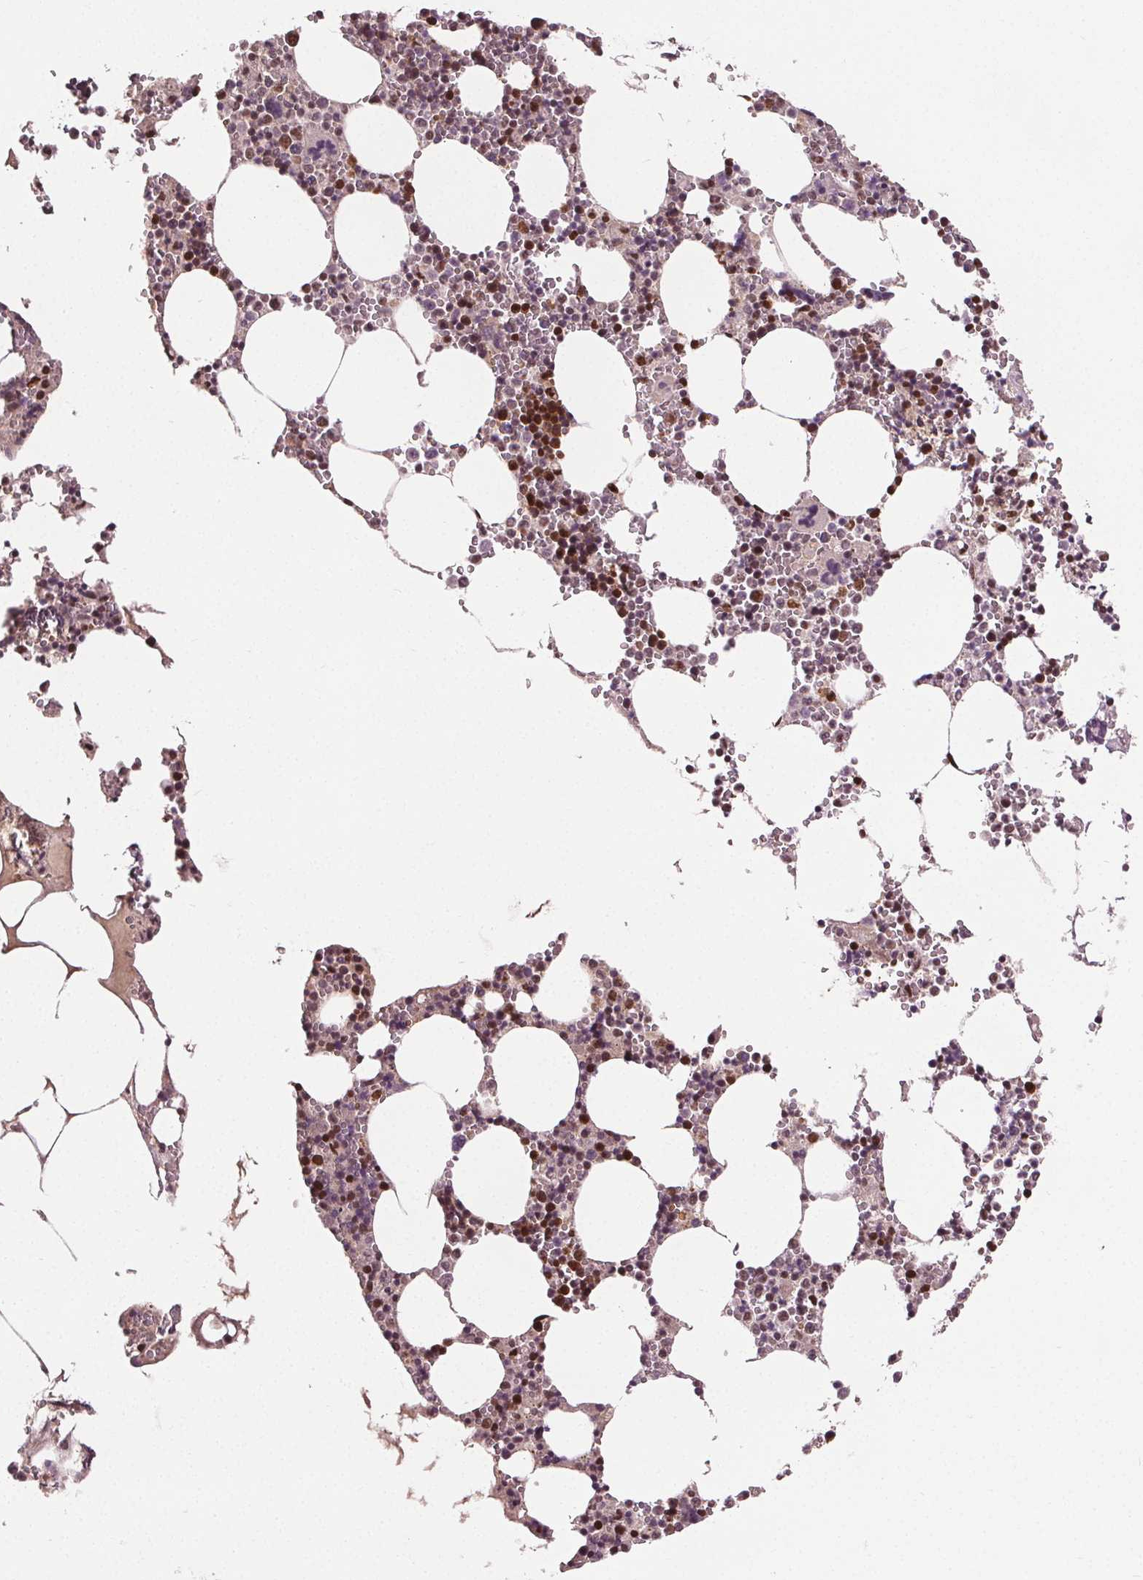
{"staining": {"intensity": "moderate", "quantity": "25%-75%", "location": "nuclear"}, "tissue": "bone marrow", "cell_type": "Hematopoietic cells", "image_type": "normal", "snomed": [{"axis": "morphology", "description": "Normal tissue, NOS"}, {"axis": "topography", "description": "Bone marrow"}], "caption": "Immunohistochemical staining of unremarkable human bone marrow shows moderate nuclear protein staining in approximately 25%-75% of hematopoietic cells.", "gene": "IWS1", "patient": {"sex": "male", "age": 54}}